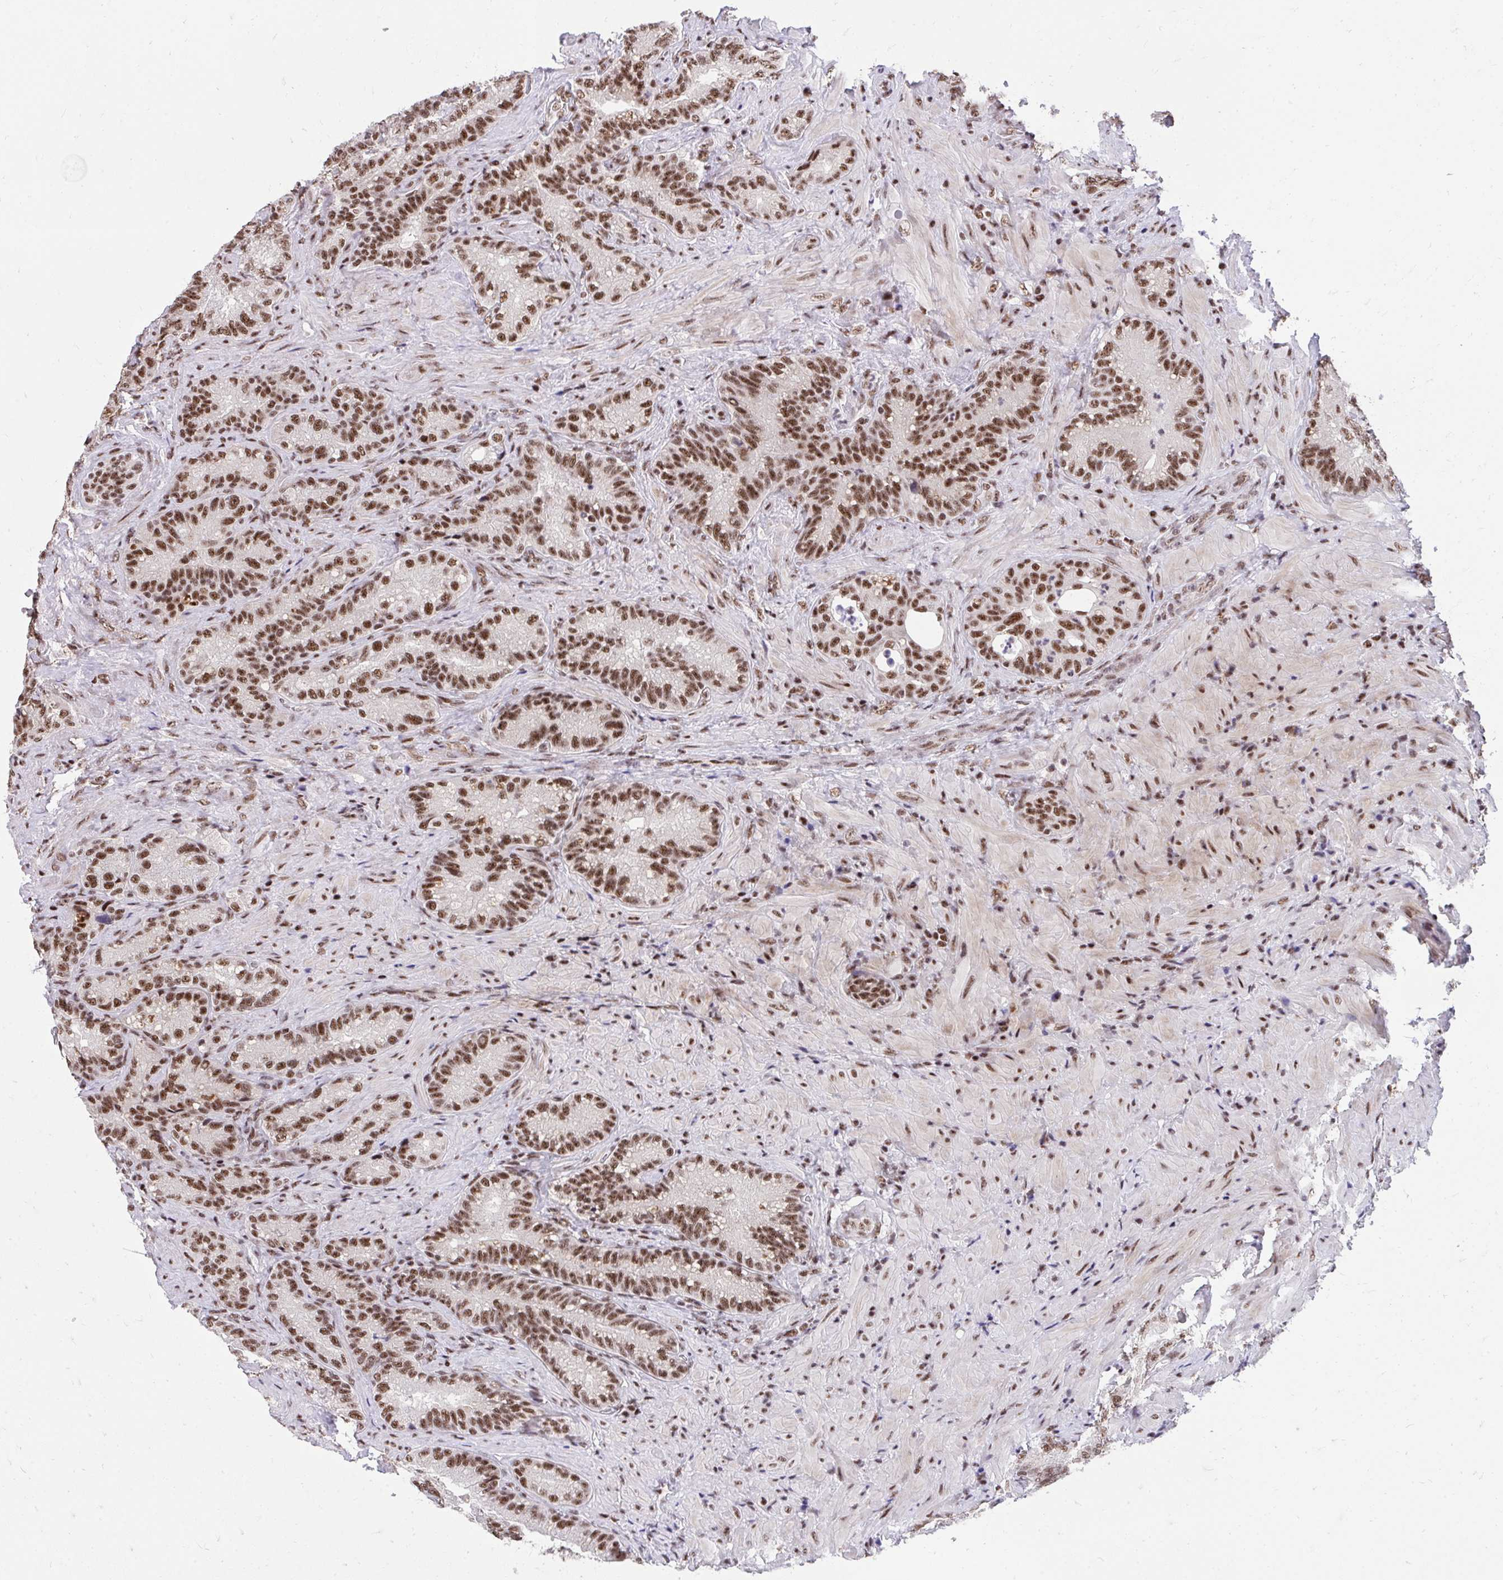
{"staining": {"intensity": "strong", "quantity": ">75%", "location": "nuclear"}, "tissue": "seminal vesicle", "cell_type": "Glandular cells", "image_type": "normal", "snomed": [{"axis": "morphology", "description": "Normal tissue, NOS"}, {"axis": "topography", "description": "Seminal veicle"}], "caption": "Immunohistochemistry histopathology image of unremarkable seminal vesicle: human seminal vesicle stained using IHC exhibits high levels of strong protein expression localized specifically in the nuclear of glandular cells, appearing as a nuclear brown color.", "gene": "SYNE4", "patient": {"sex": "male", "age": 68}}